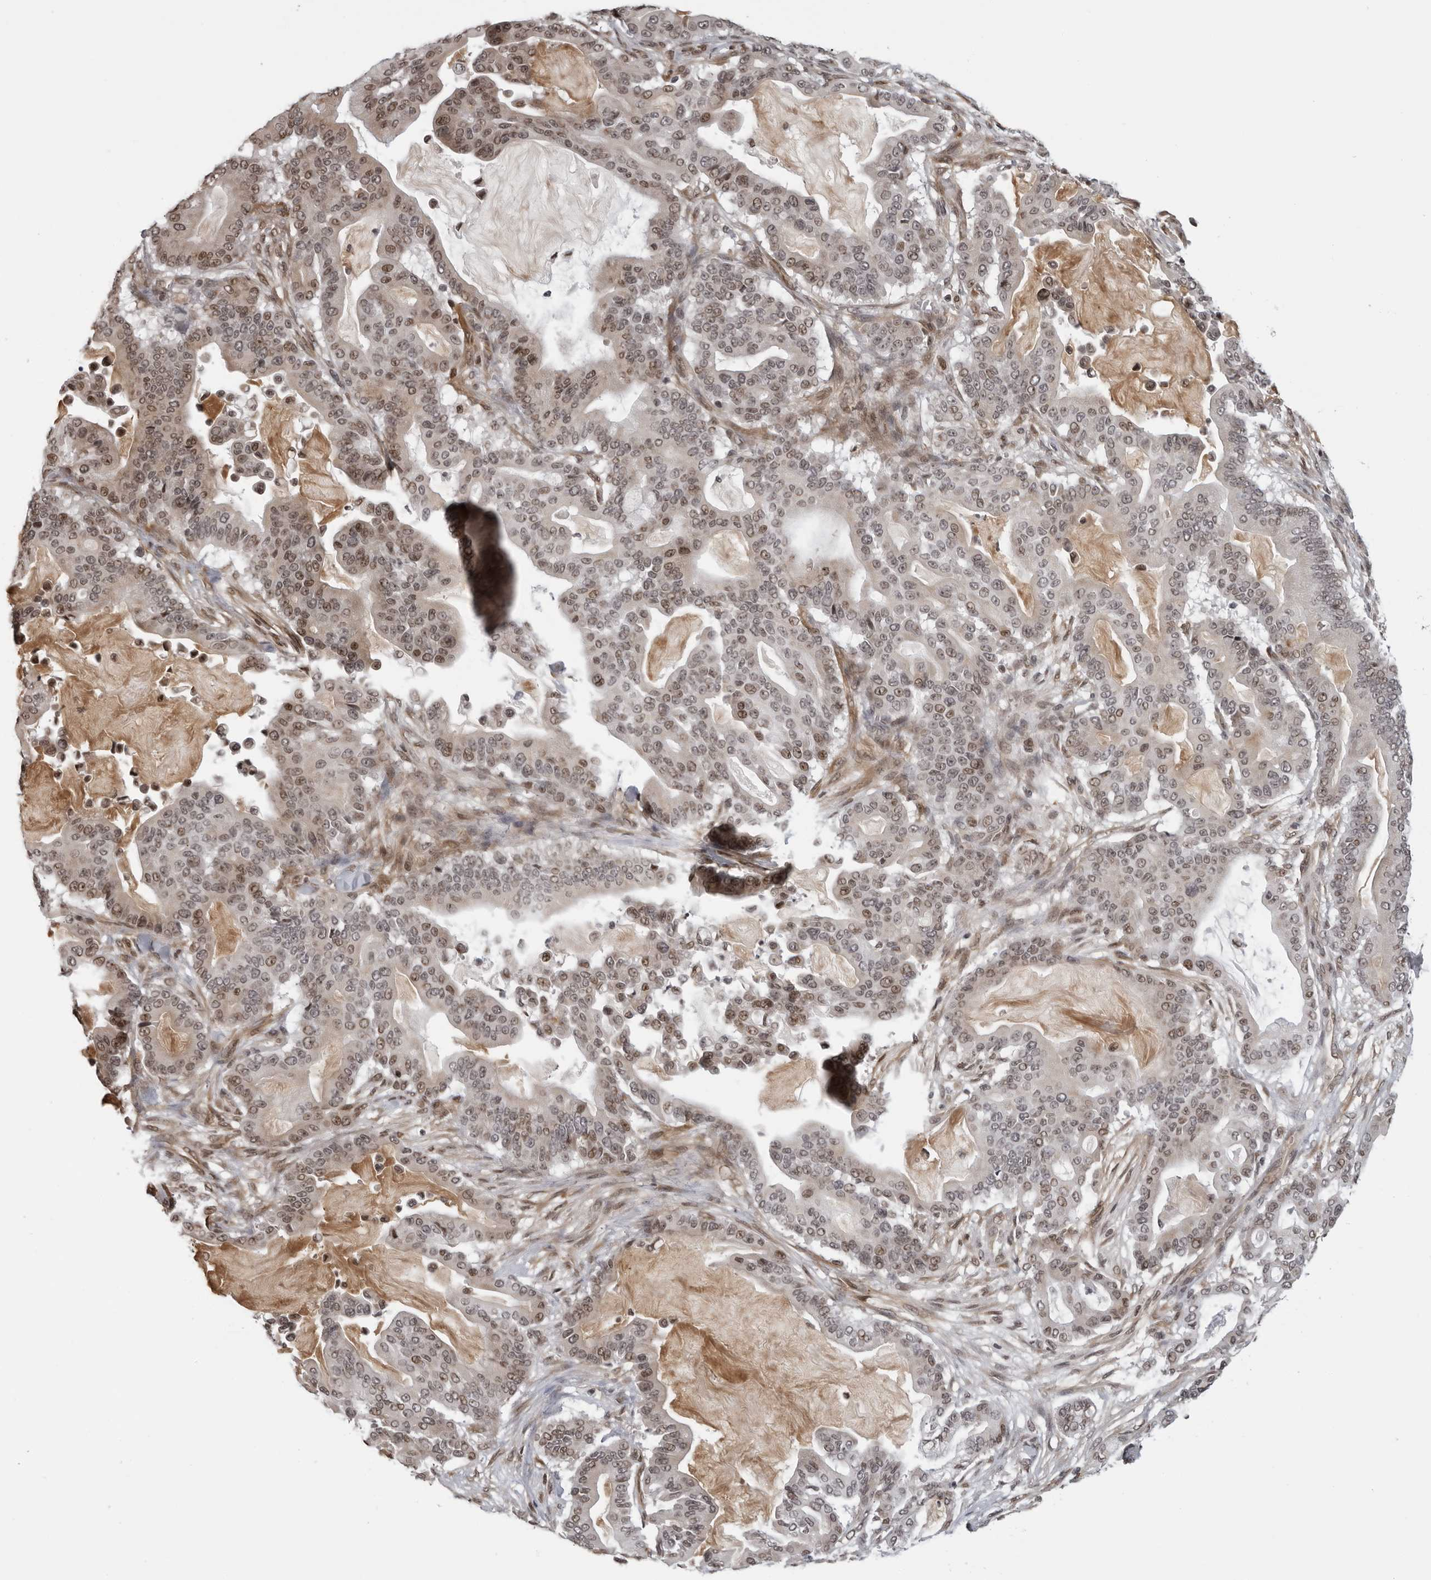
{"staining": {"intensity": "weak", "quantity": "25%-75%", "location": "nuclear"}, "tissue": "pancreatic cancer", "cell_type": "Tumor cells", "image_type": "cancer", "snomed": [{"axis": "morphology", "description": "Adenocarcinoma, NOS"}, {"axis": "topography", "description": "Pancreas"}], "caption": "The immunohistochemical stain labels weak nuclear staining in tumor cells of pancreatic adenocarcinoma tissue.", "gene": "MAF", "patient": {"sex": "male", "age": 63}}